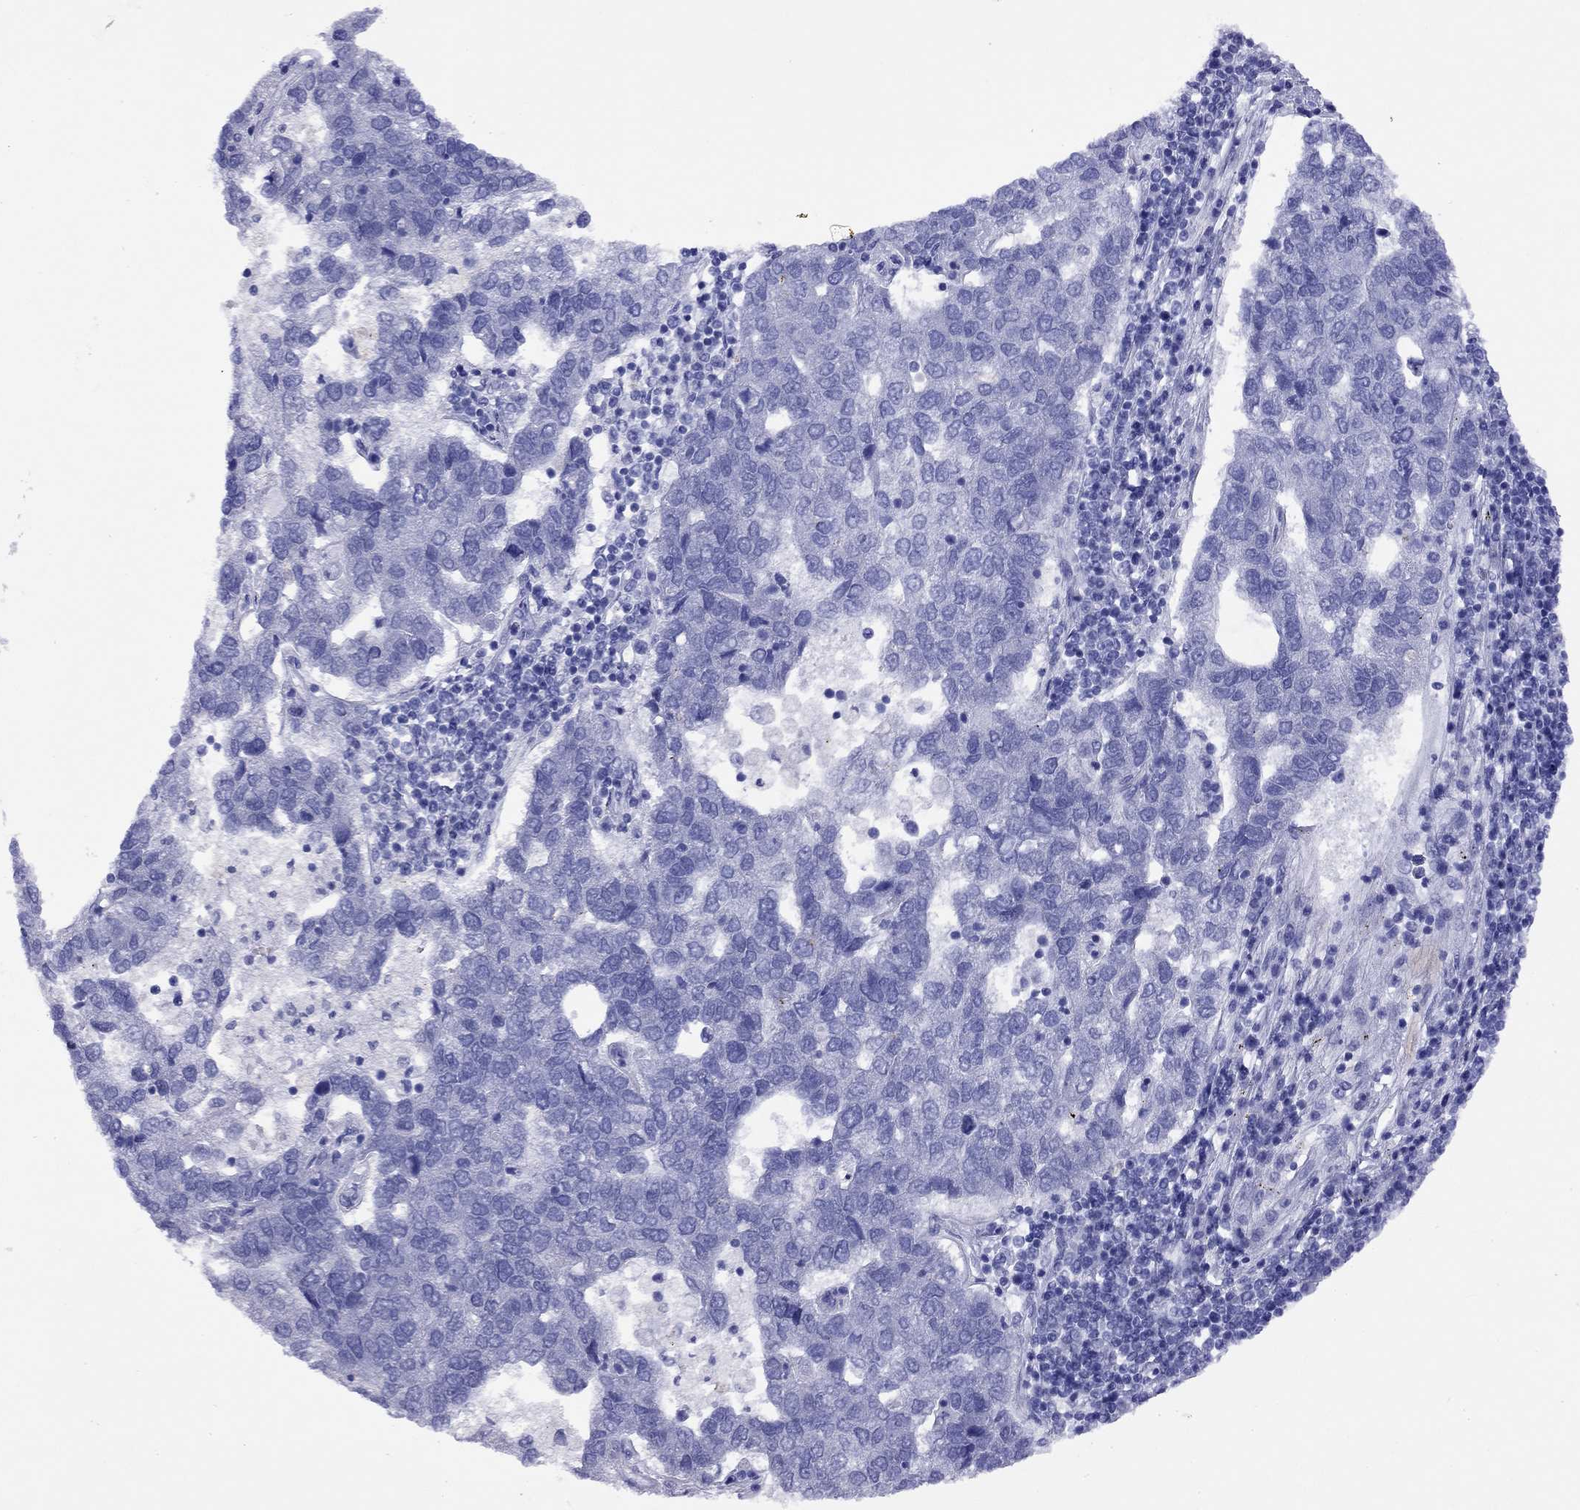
{"staining": {"intensity": "negative", "quantity": "none", "location": "none"}, "tissue": "pancreatic cancer", "cell_type": "Tumor cells", "image_type": "cancer", "snomed": [{"axis": "morphology", "description": "Adenocarcinoma, NOS"}, {"axis": "topography", "description": "Pancreas"}], "caption": "This is an IHC histopathology image of human pancreatic adenocarcinoma. There is no staining in tumor cells.", "gene": "FIGLA", "patient": {"sex": "female", "age": 61}}